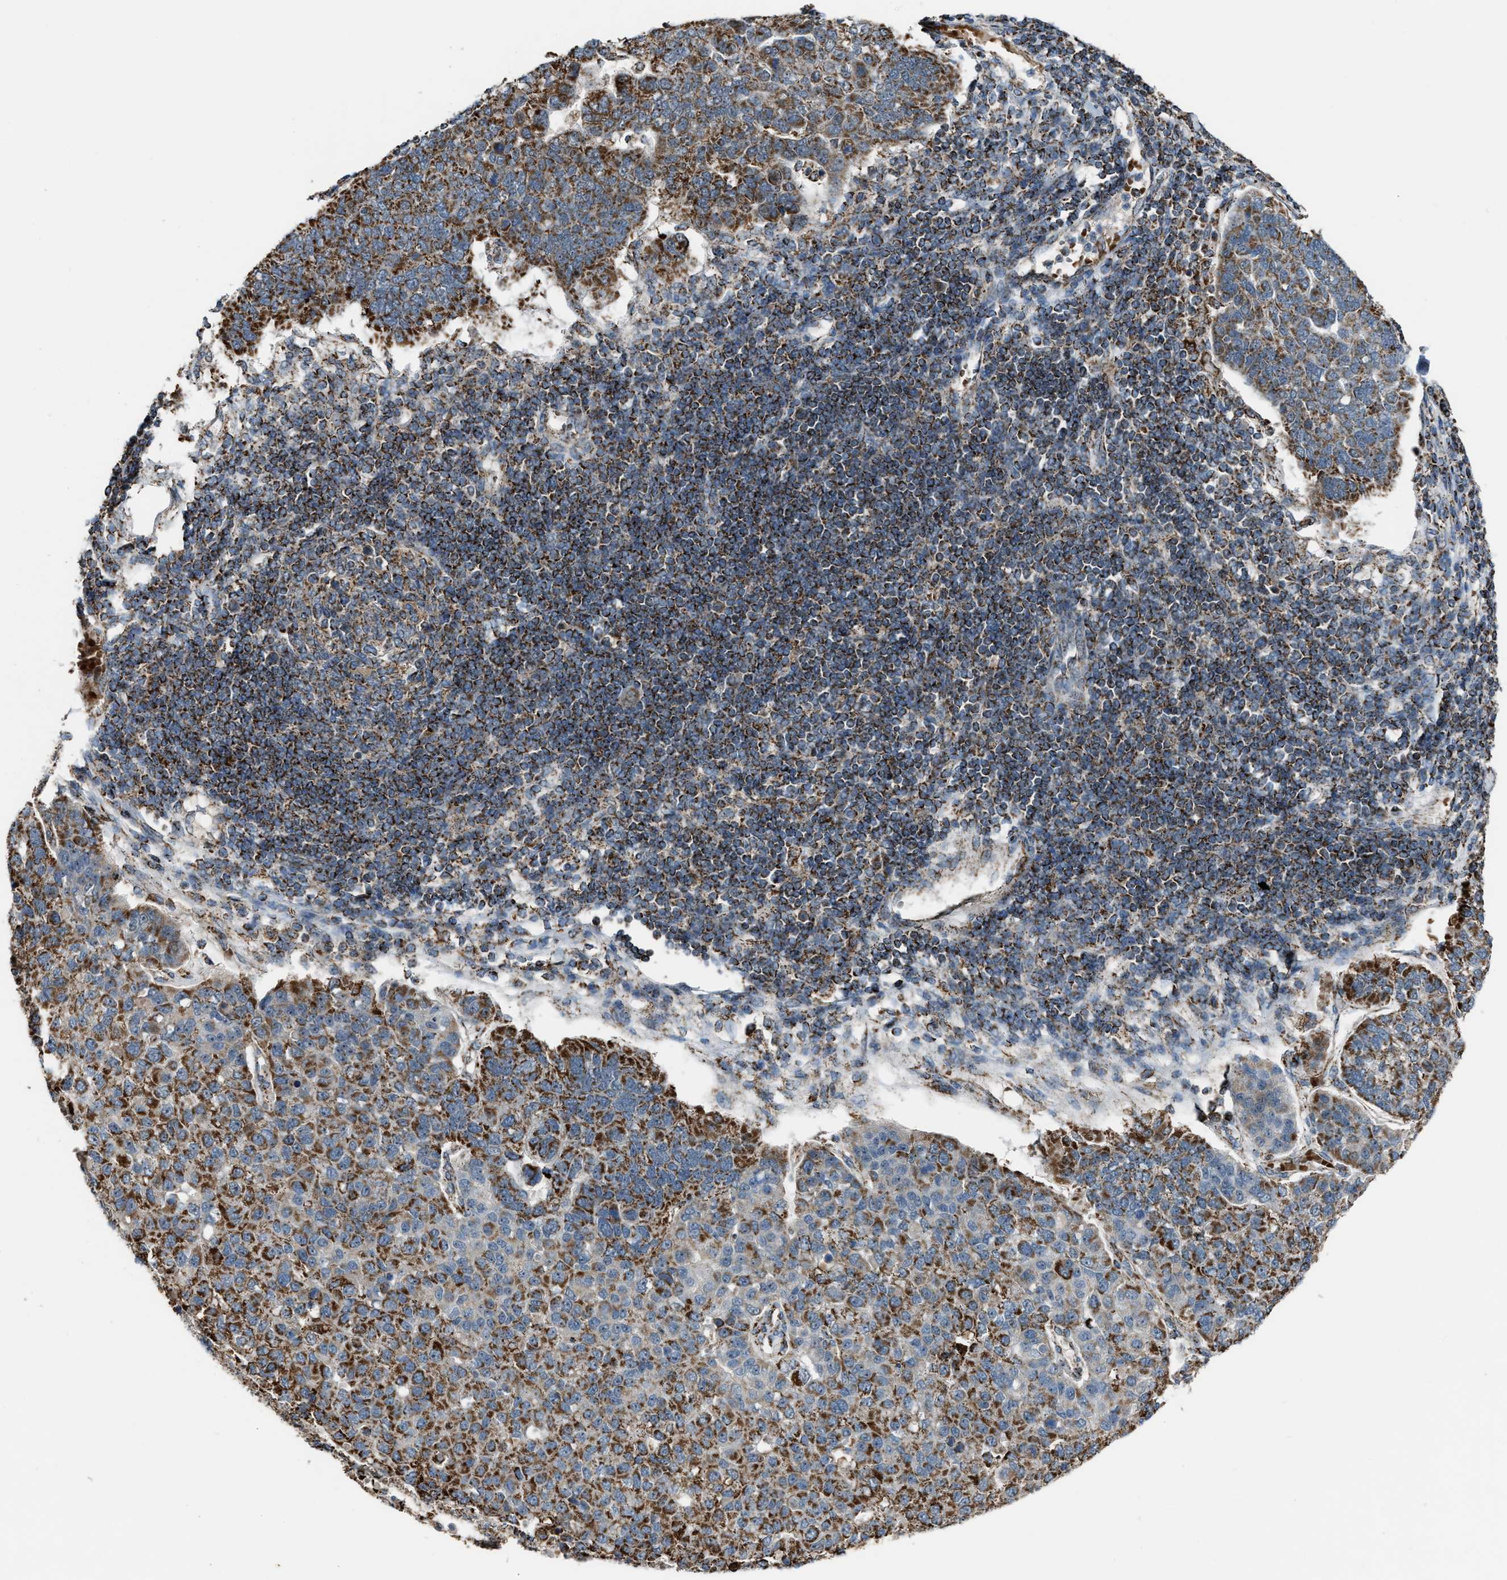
{"staining": {"intensity": "strong", "quantity": ">75%", "location": "cytoplasmic/membranous"}, "tissue": "pancreatic cancer", "cell_type": "Tumor cells", "image_type": "cancer", "snomed": [{"axis": "morphology", "description": "Adenocarcinoma, NOS"}, {"axis": "topography", "description": "Pancreas"}], "caption": "Immunohistochemistry (DAB (3,3'-diaminobenzidine)) staining of human pancreatic cancer exhibits strong cytoplasmic/membranous protein staining in about >75% of tumor cells. The staining was performed using DAB, with brown indicating positive protein expression. Nuclei are stained blue with hematoxylin.", "gene": "CHN2", "patient": {"sex": "female", "age": 61}}